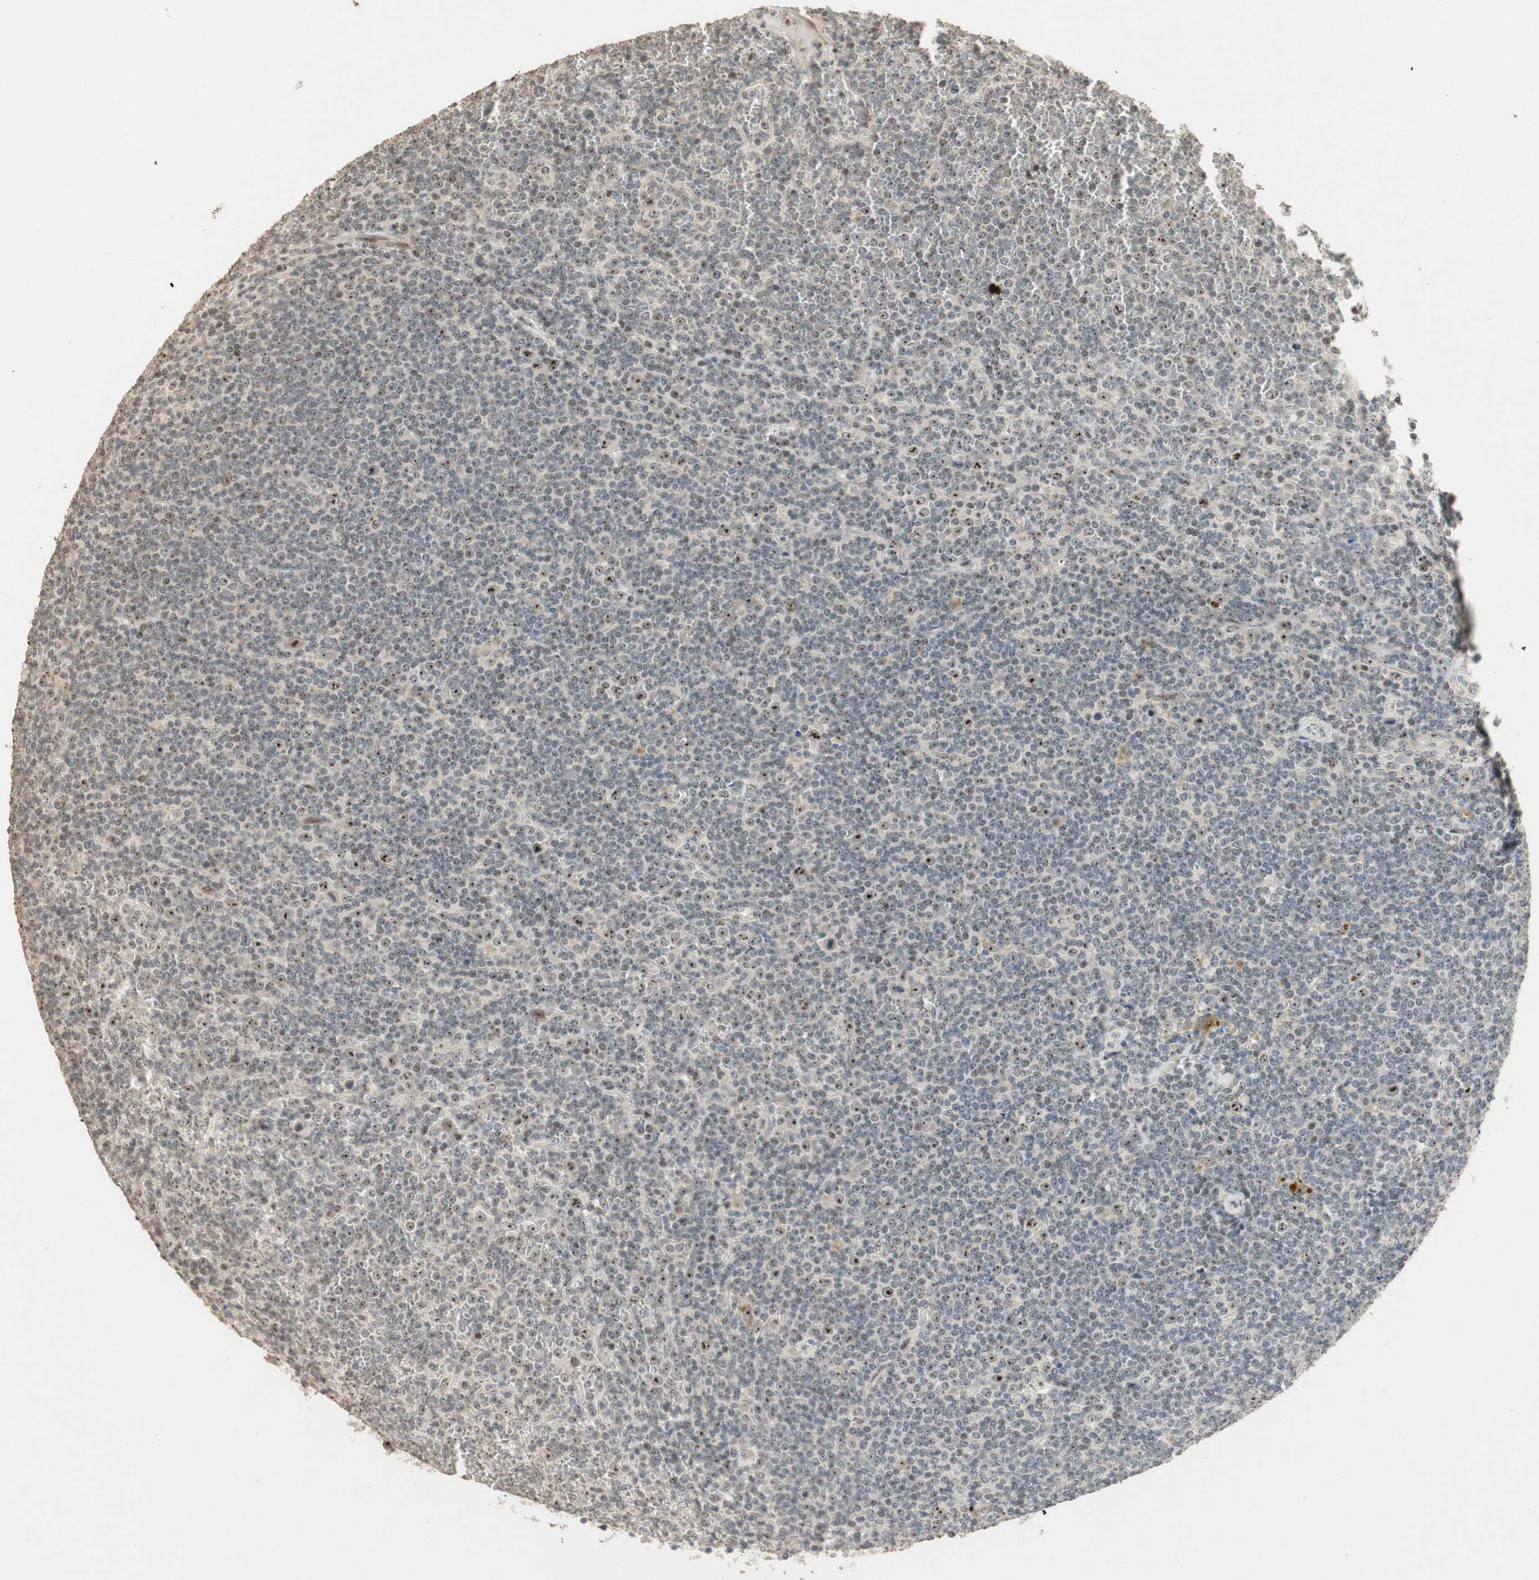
{"staining": {"intensity": "weak", "quantity": ">75%", "location": "nuclear"}, "tissue": "lymphoma", "cell_type": "Tumor cells", "image_type": "cancer", "snomed": [{"axis": "morphology", "description": "Malignant lymphoma, non-Hodgkin's type, Low grade"}, {"axis": "topography", "description": "Spleen"}], "caption": "This photomicrograph demonstrates IHC staining of human lymphoma, with low weak nuclear staining in about >75% of tumor cells.", "gene": "ETV4", "patient": {"sex": "female", "age": 19}}